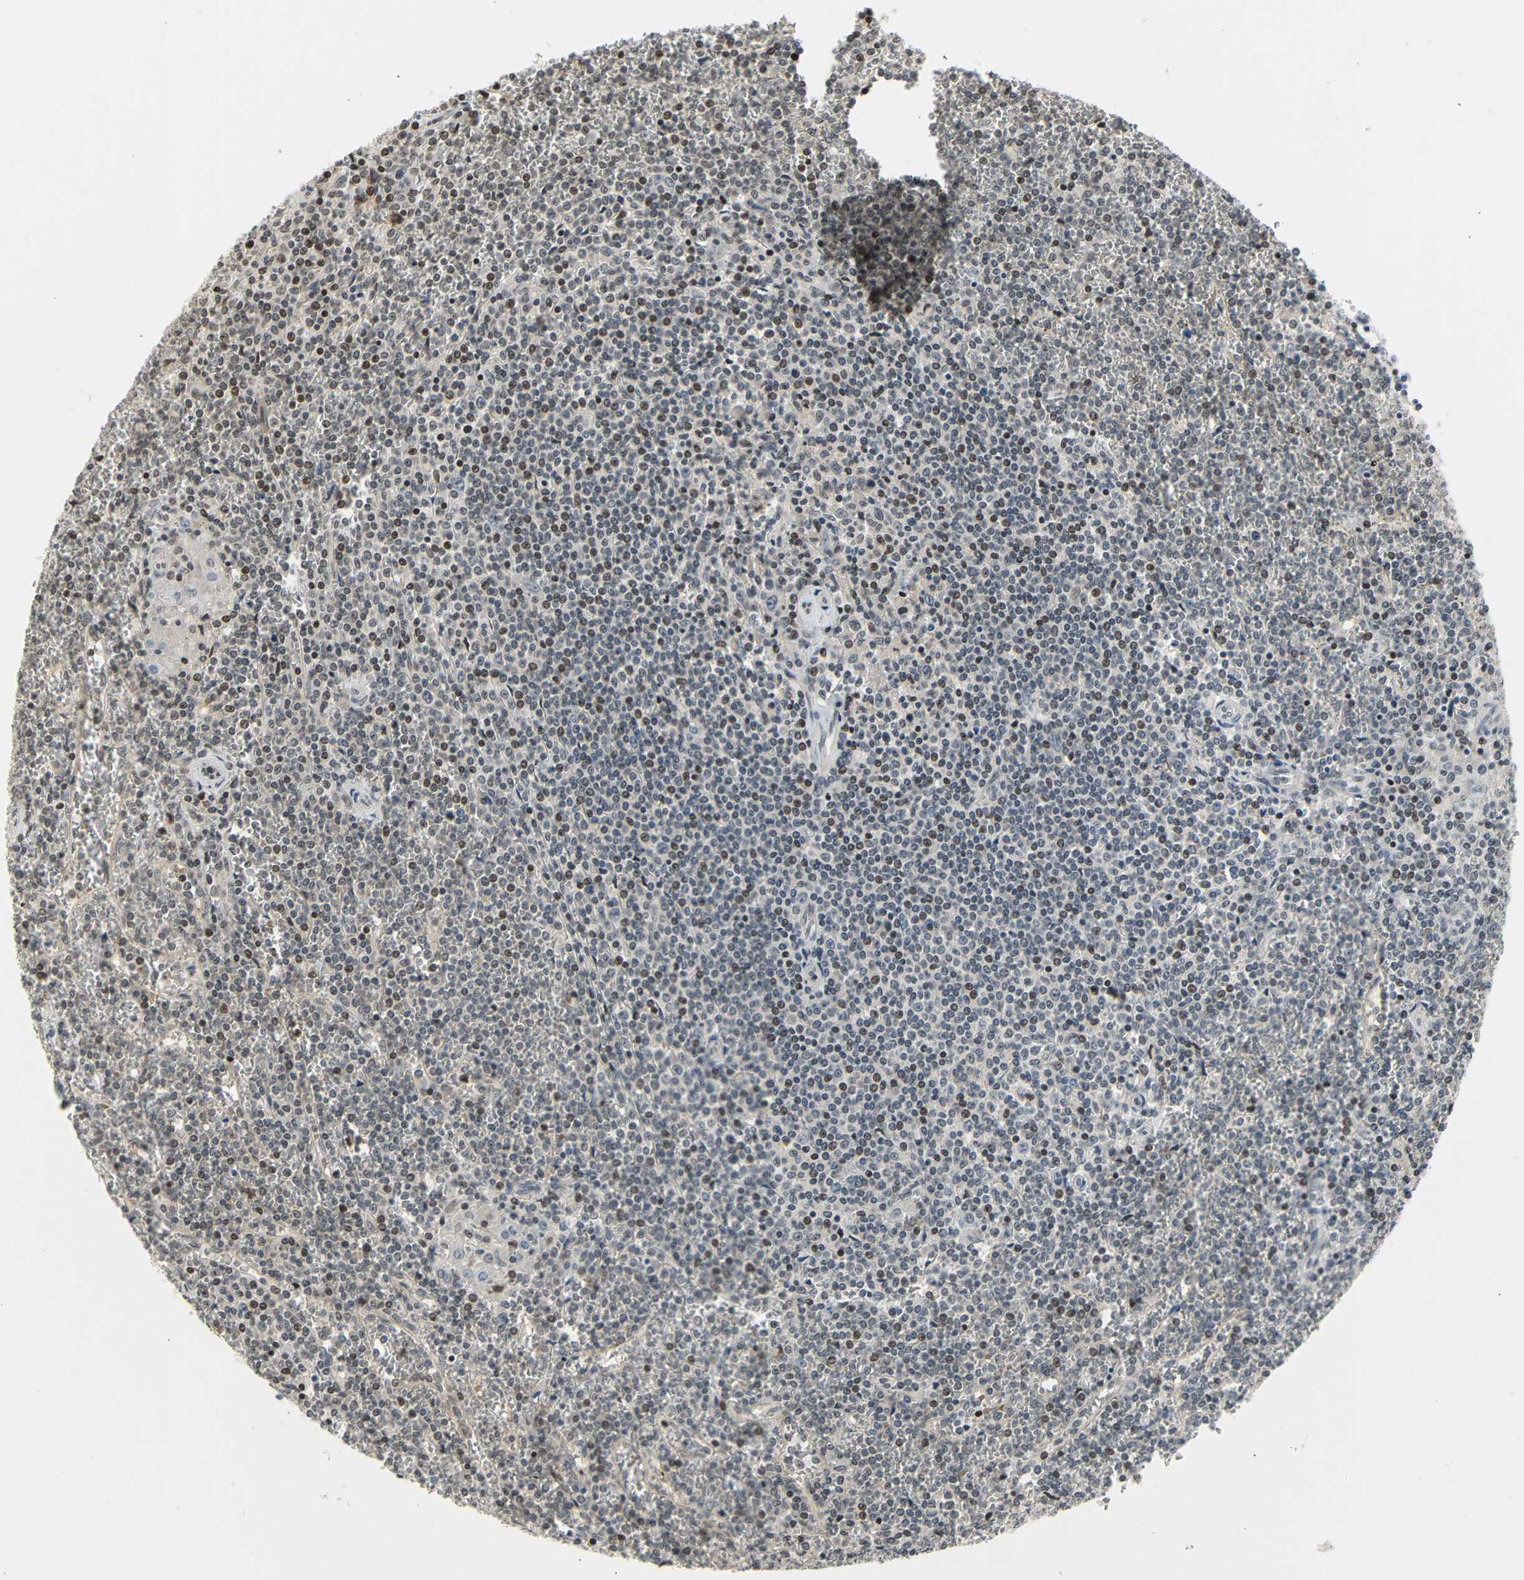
{"staining": {"intensity": "moderate", "quantity": "25%-75%", "location": "nuclear"}, "tissue": "lymphoma", "cell_type": "Tumor cells", "image_type": "cancer", "snomed": [{"axis": "morphology", "description": "Malignant lymphoma, non-Hodgkin's type, Low grade"}, {"axis": "topography", "description": "Spleen"}], "caption": "A brown stain labels moderate nuclear staining of a protein in human malignant lymphoma, non-Hodgkin's type (low-grade) tumor cells.", "gene": "IMPG2", "patient": {"sex": "female", "age": 19}}